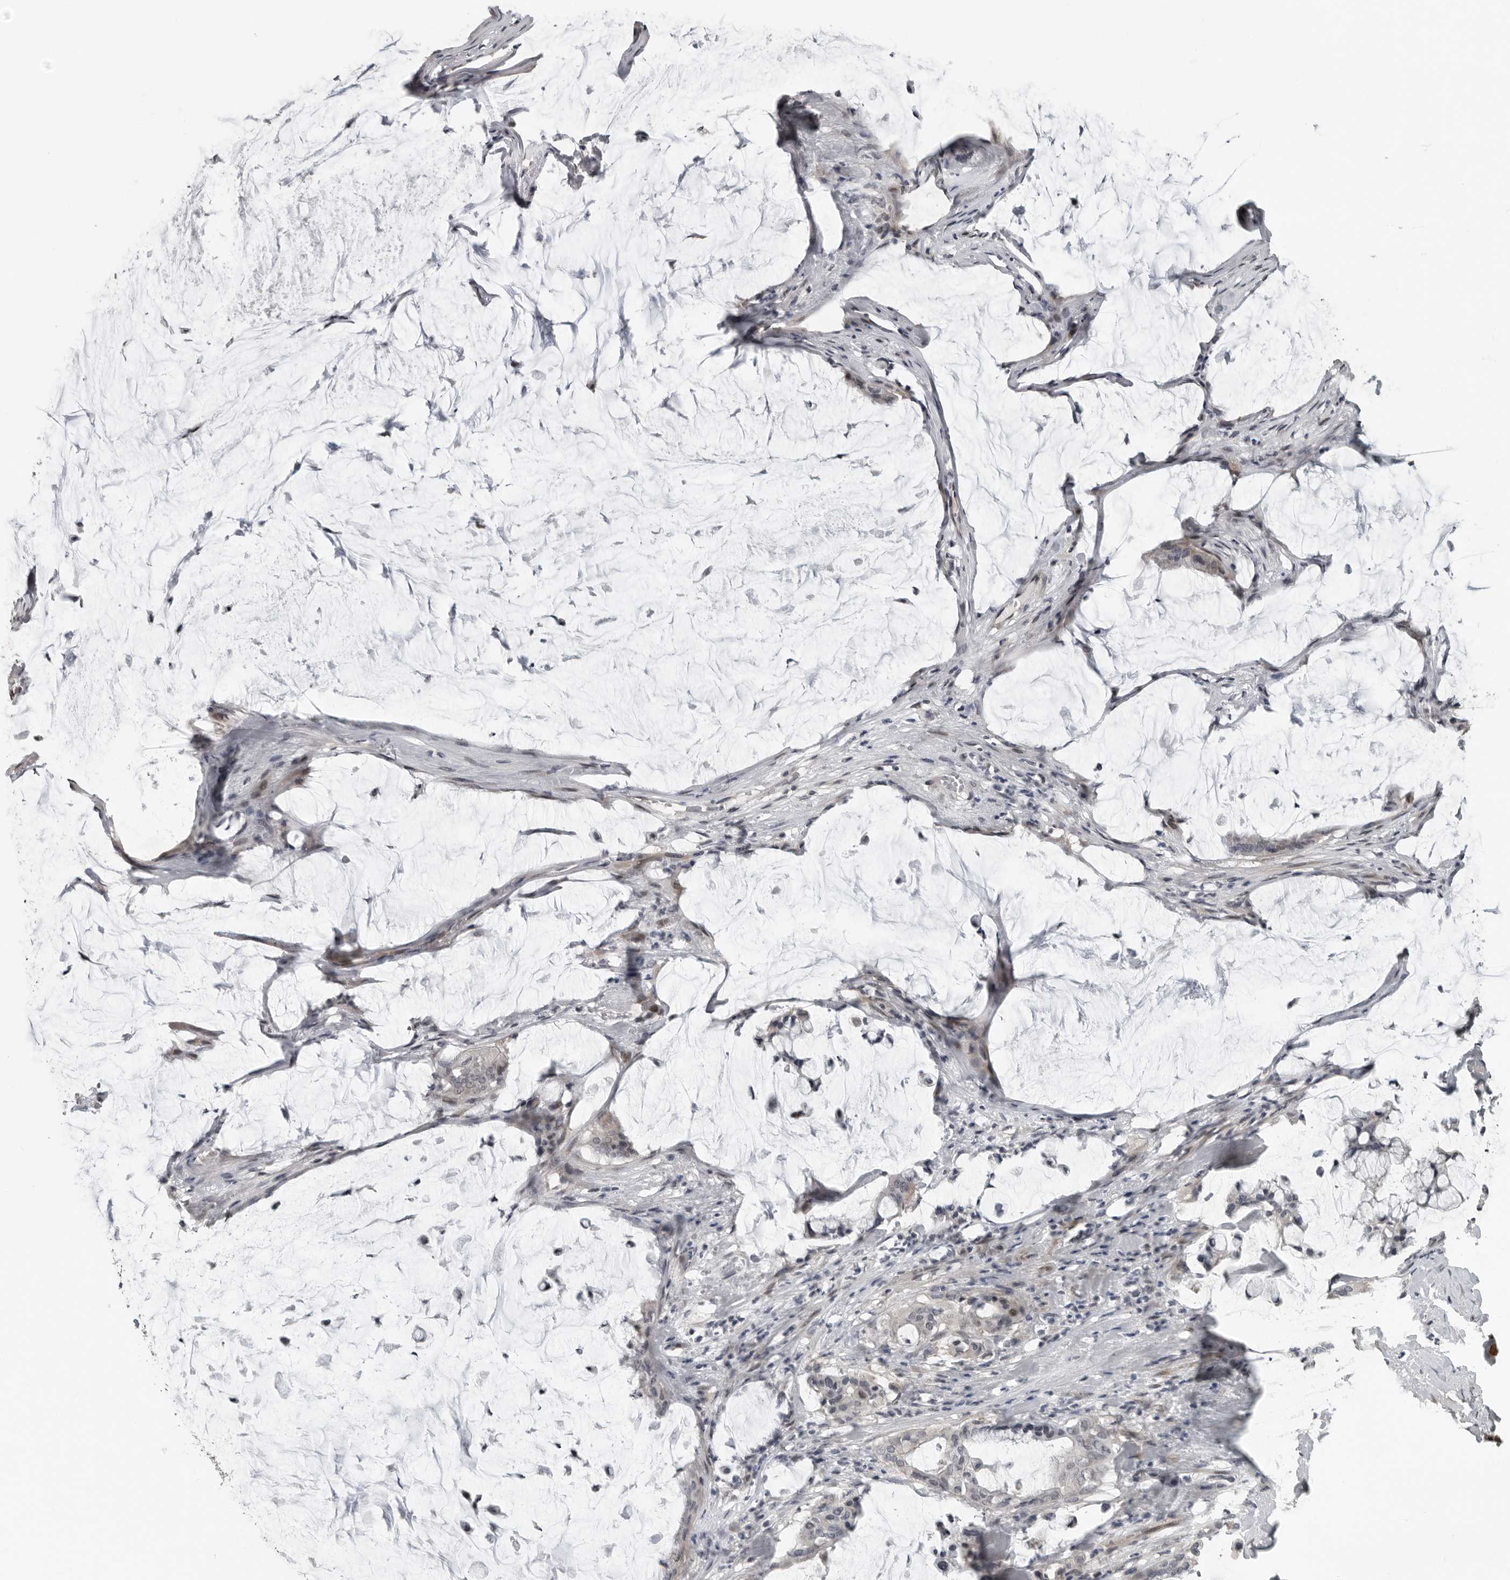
{"staining": {"intensity": "negative", "quantity": "none", "location": "none"}, "tissue": "pancreatic cancer", "cell_type": "Tumor cells", "image_type": "cancer", "snomed": [{"axis": "morphology", "description": "Adenocarcinoma, NOS"}, {"axis": "topography", "description": "Pancreas"}], "caption": "This photomicrograph is of pancreatic adenocarcinoma stained with IHC to label a protein in brown with the nuclei are counter-stained blue. There is no expression in tumor cells.", "gene": "PRRX2", "patient": {"sex": "male", "age": 41}}